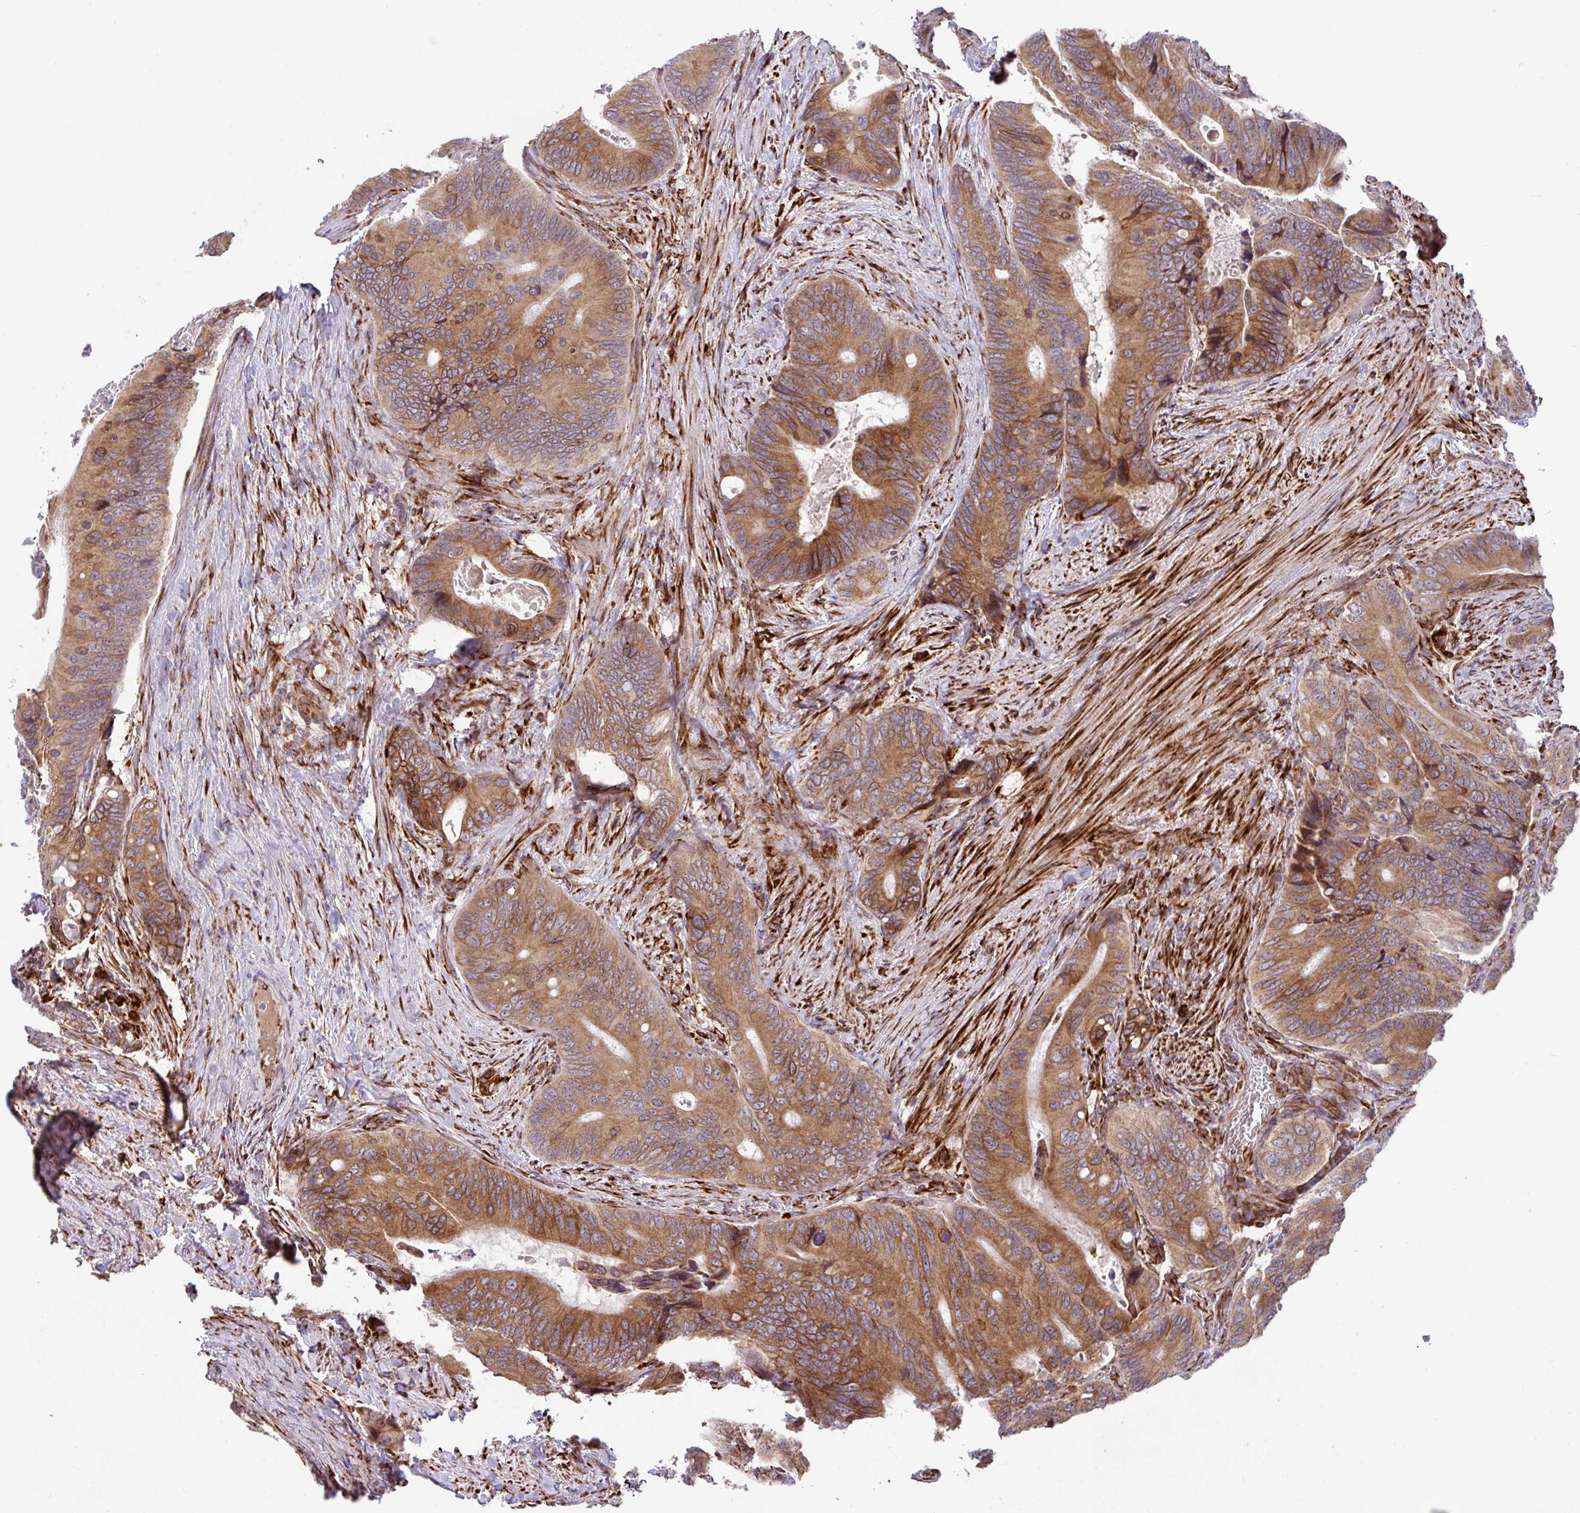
{"staining": {"intensity": "moderate", "quantity": ">75%", "location": "cytoplasmic/membranous"}, "tissue": "colorectal cancer", "cell_type": "Tumor cells", "image_type": "cancer", "snomed": [{"axis": "morphology", "description": "Adenocarcinoma, NOS"}, {"axis": "topography", "description": "Colon"}], "caption": "Immunohistochemical staining of colorectal cancer shows medium levels of moderate cytoplasmic/membranous protein staining in approximately >75% of tumor cells. (Brightfield microscopy of DAB IHC at high magnification).", "gene": "SLC39A7", "patient": {"sex": "male", "age": 84}}